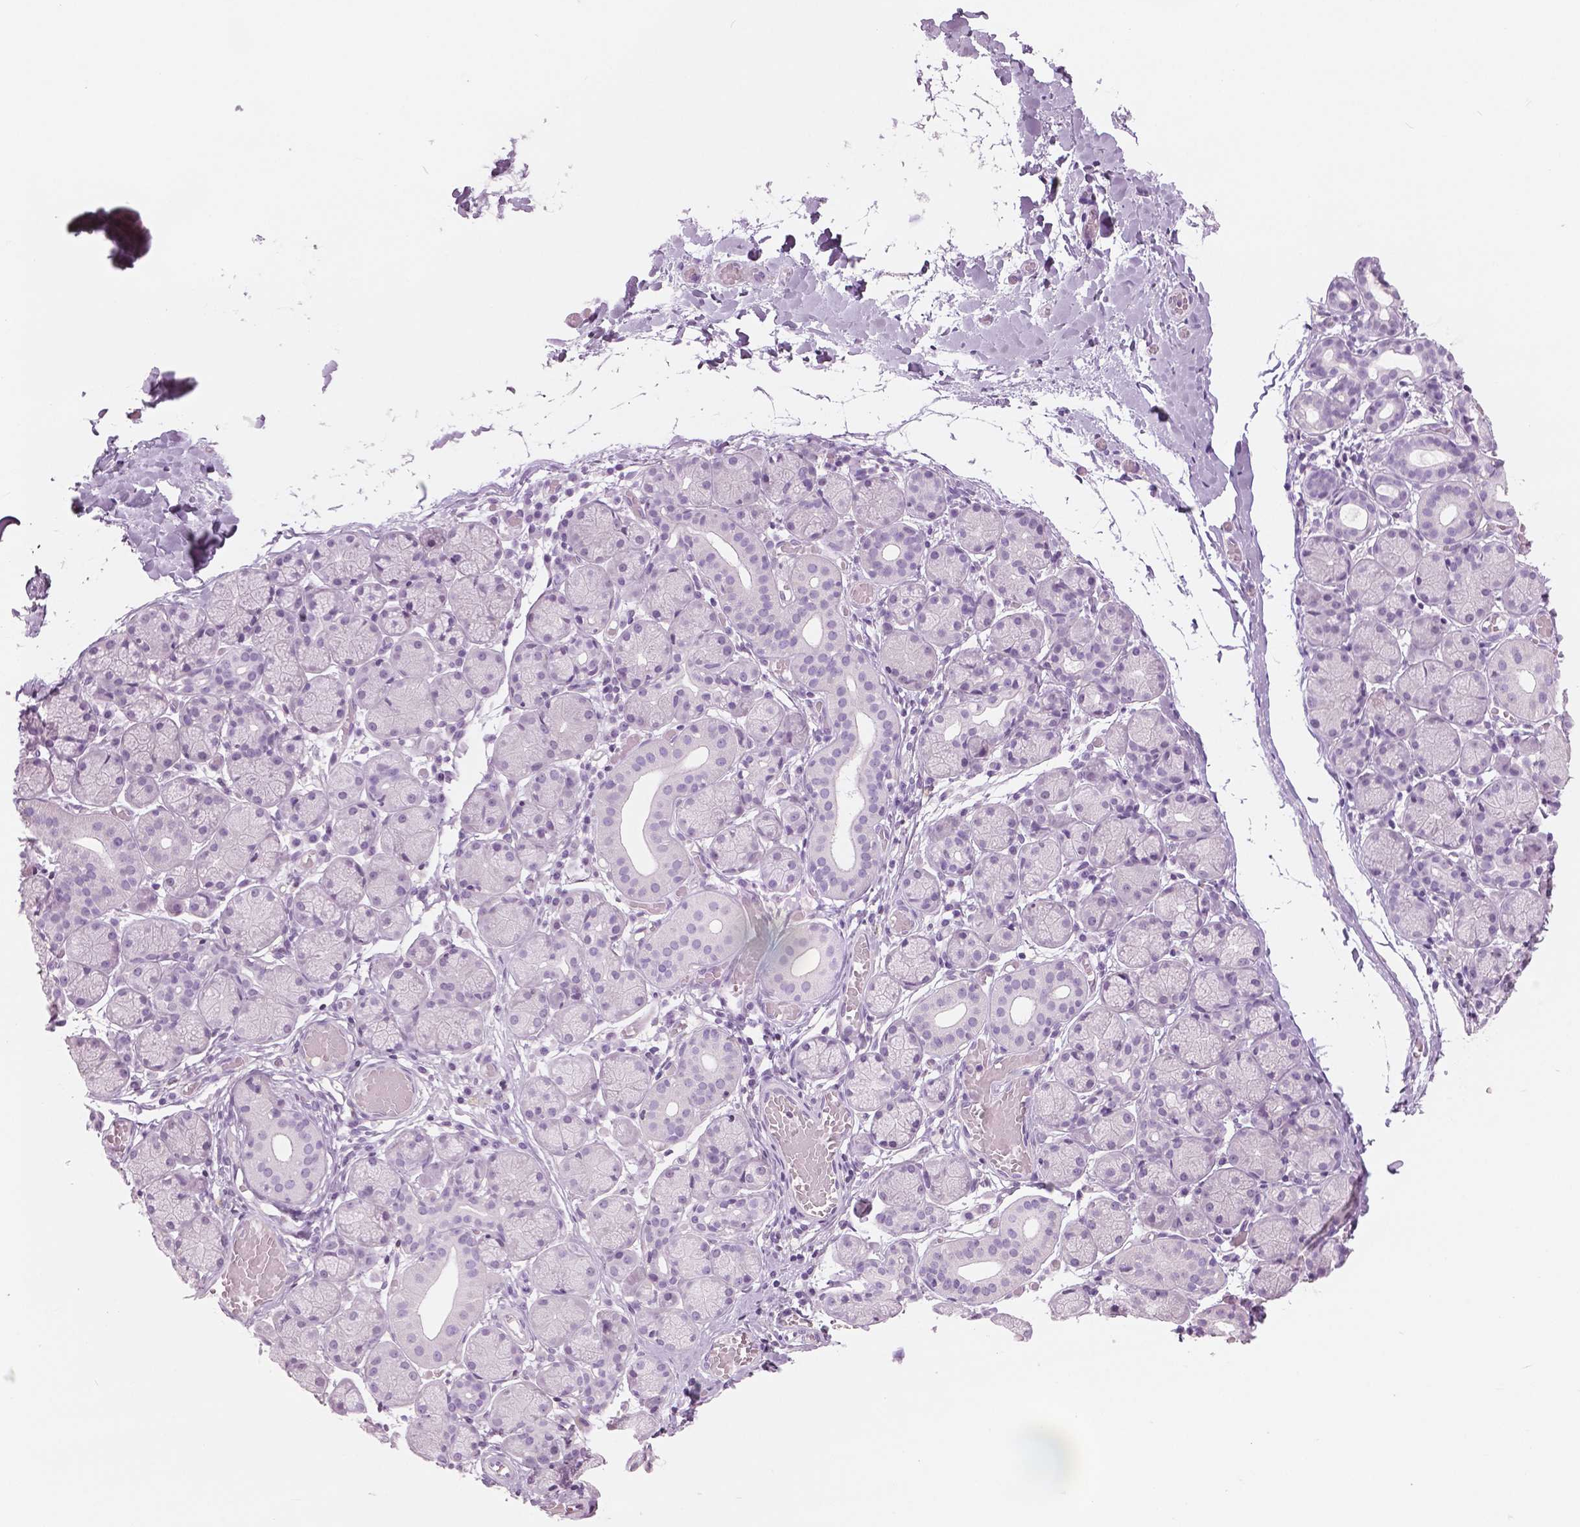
{"staining": {"intensity": "negative", "quantity": "none", "location": "none"}, "tissue": "salivary gland", "cell_type": "Glandular cells", "image_type": "normal", "snomed": [{"axis": "morphology", "description": "Normal tissue, NOS"}, {"axis": "topography", "description": "Salivary gland"}], "caption": "IHC photomicrograph of unremarkable human salivary gland stained for a protein (brown), which displays no expression in glandular cells.", "gene": "GALM", "patient": {"sex": "female", "age": 24}}